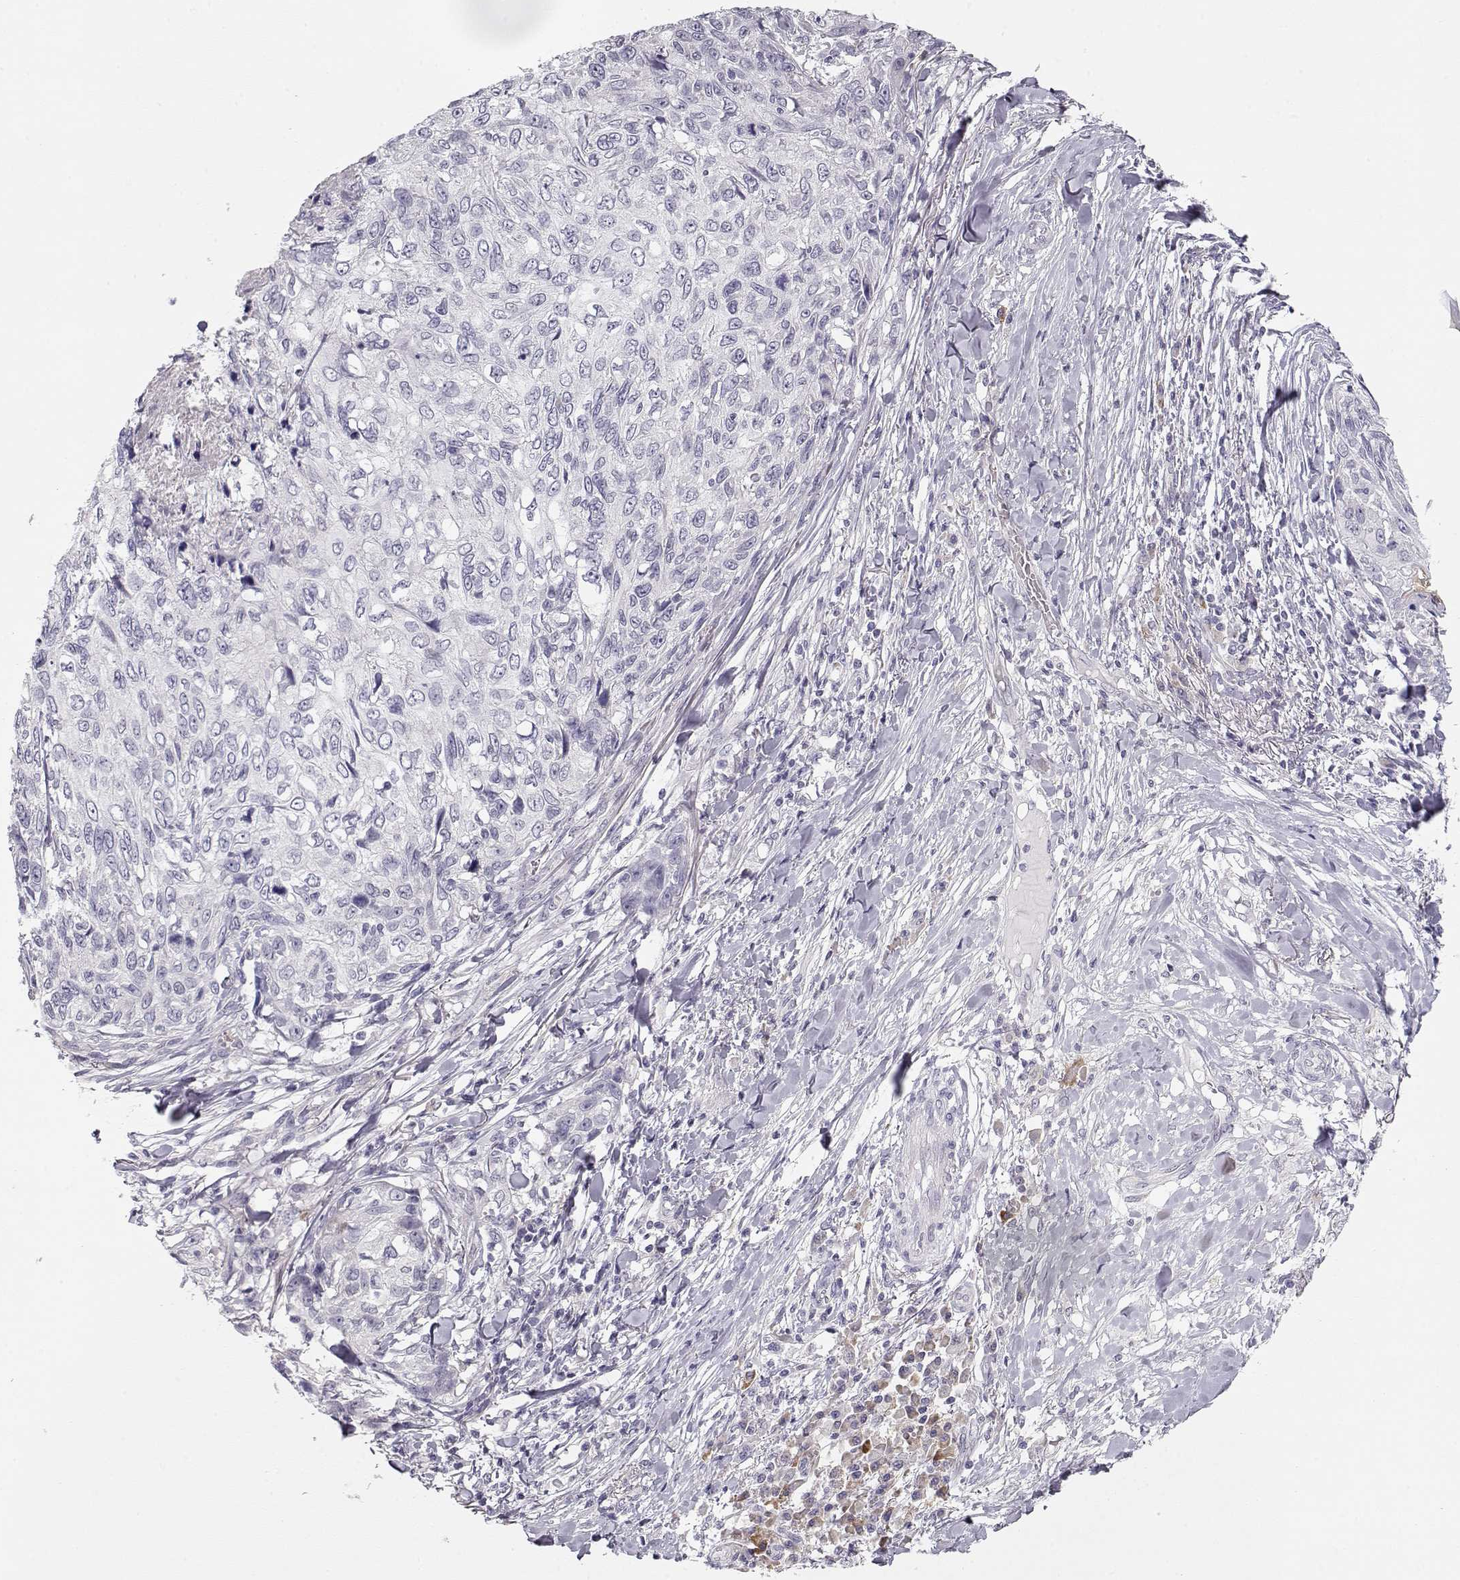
{"staining": {"intensity": "negative", "quantity": "none", "location": "none"}, "tissue": "skin cancer", "cell_type": "Tumor cells", "image_type": "cancer", "snomed": [{"axis": "morphology", "description": "Squamous cell carcinoma, NOS"}, {"axis": "topography", "description": "Skin"}], "caption": "Protein analysis of squamous cell carcinoma (skin) demonstrates no significant staining in tumor cells.", "gene": "TTC26", "patient": {"sex": "male", "age": 92}}